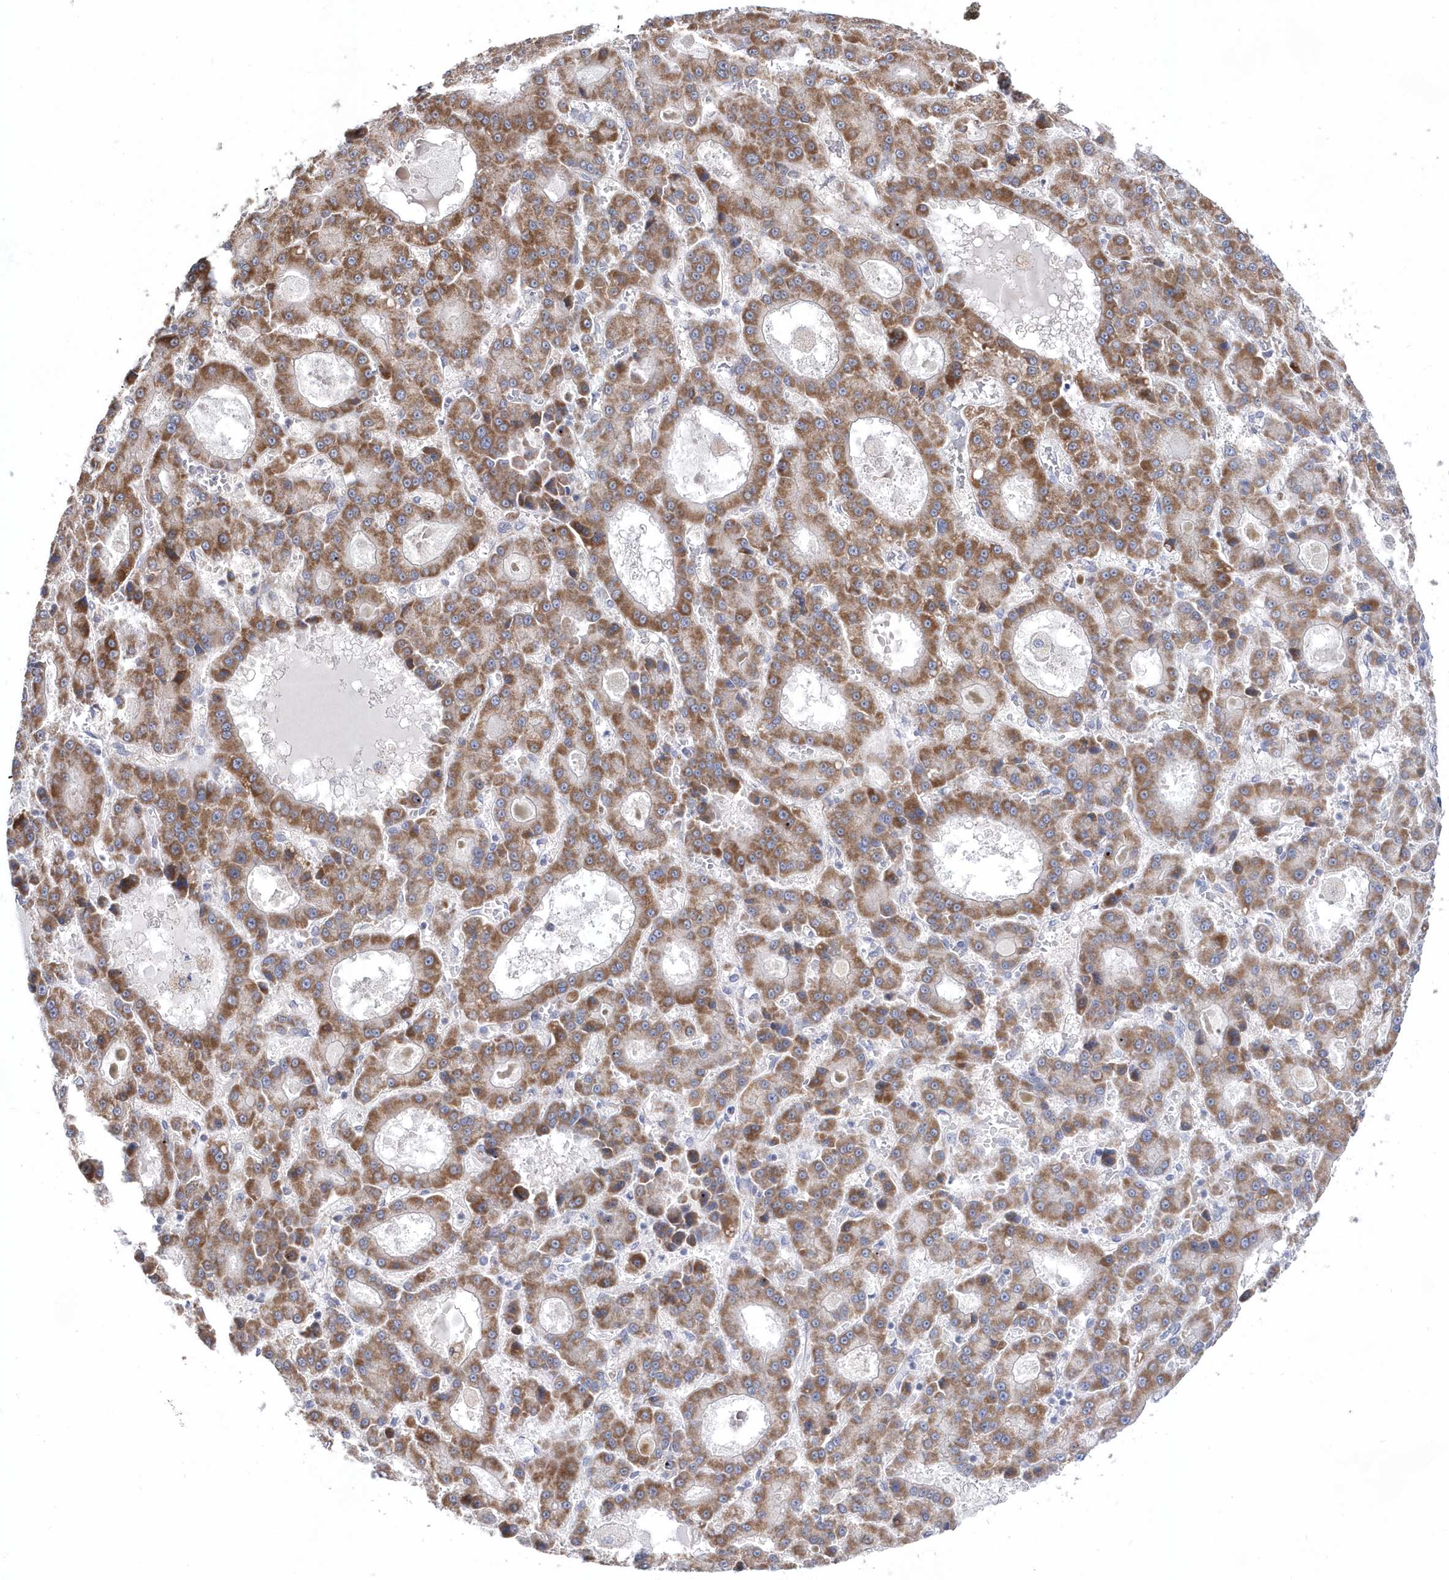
{"staining": {"intensity": "moderate", "quantity": ">75%", "location": "cytoplasmic/membranous"}, "tissue": "liver cancer", "cell_type": "Tumor cells", "image_type": "cancer", "snomed": [{"axis": "morphology", "description": "Carcinoma, Hepatocellular, NOS"}, {"axis": "topography", "description": "Liver"}], "caption": "Hepatocellular carcinoma (liver) stained with a brown dye demonstrates moderate cytoplasmic/membranous positive positivity in about >75% of tumor cells.", "gene": "BDH2", "patient": {"sex": "male", "age": 70}}